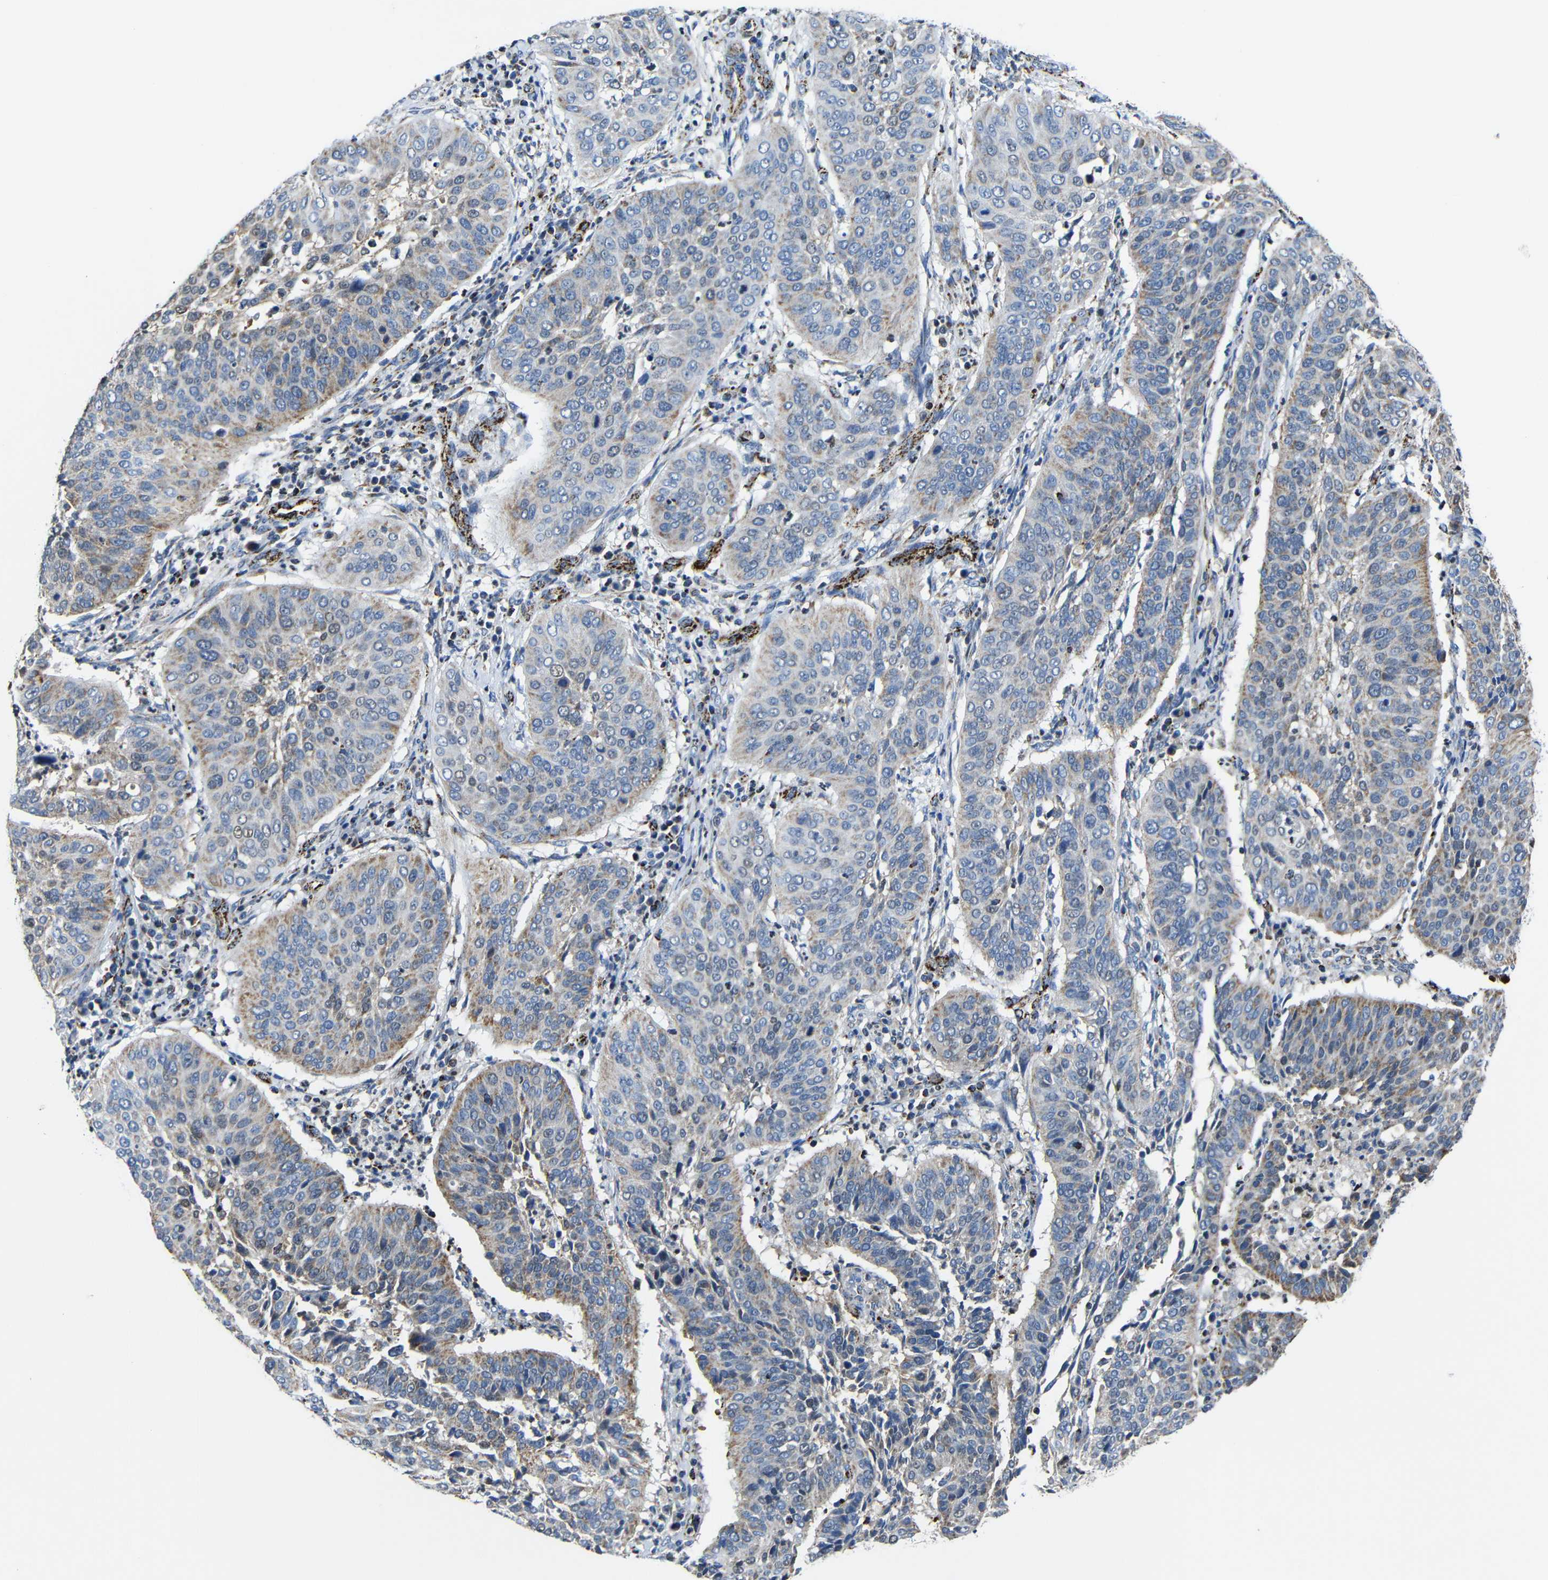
{"staining": {"intensity": "weak", "quantity": "25%-75%", "location": "cytoplasmic/membranous"}, "tissue": "cervical cancer", "cell_type": "Tumor cells", "image_type": "cancer", "snomed": [{"axis": "morphology", "description": "Normal tissue, NOS"}, {"axis": "morphology", "description": "Squamous cell carcinoma, NOS"}, {"axis": "topography", "description": "Cervix"}], "caption": "Immunohistochemistry (IHC) (DAB (3,3'-diaminobenzidine)) staining of squamous cell carcinoma (cervical) reveals weak cytoplasmic/membranous protein positivity in approximately 25%-75% of tumor cells.", "gene": "CA5B", "patient": {"sex": "female", "age": 39}}